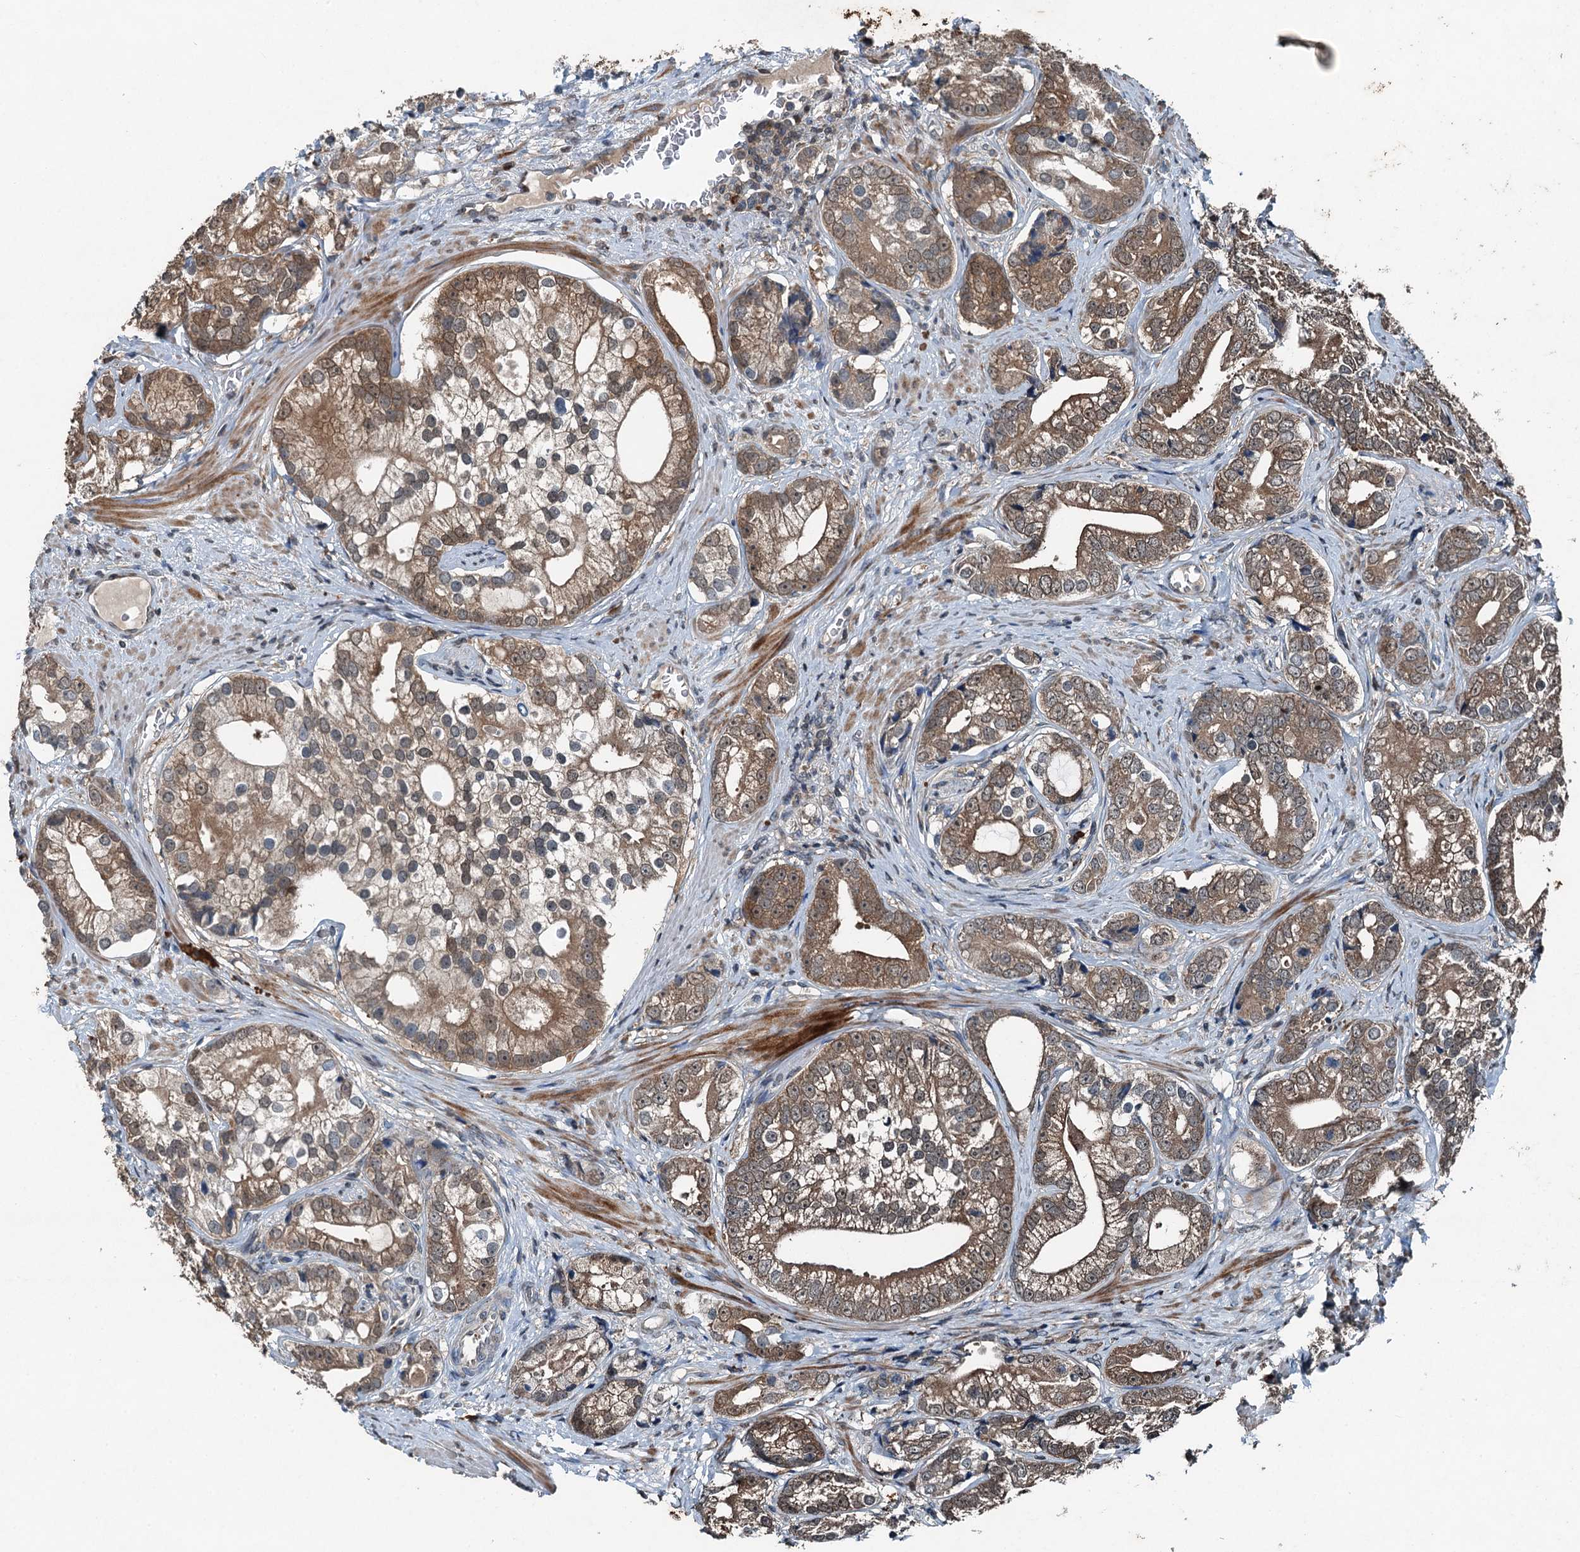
{"staining": {"intensity": "moderate", "quantity": ">75%", "location": "cytoplasmic/membranous"}, "tissue": "prostate cancer", "cell_type": "Tumor cells", "image_type": "cancer", "snomed": [{"axis": "morphology", "description": "Adenocarcinoma, High grade"}, {"axis": "topography", "description": "Prostate"}], "caption": "Immunohistochemistry (IHC) image of neoplastic tissue: prostate high-grade adenocarcinoma stained using IHC demonstrates medium levels of moderate protein expression localized specifically in the cytoplasmic/membranous of tumor cells, appearing as a cytoplasmic/membranous brown color.", "gene": "TCTN1", "patient": {"sex": "male", "age": 75}}